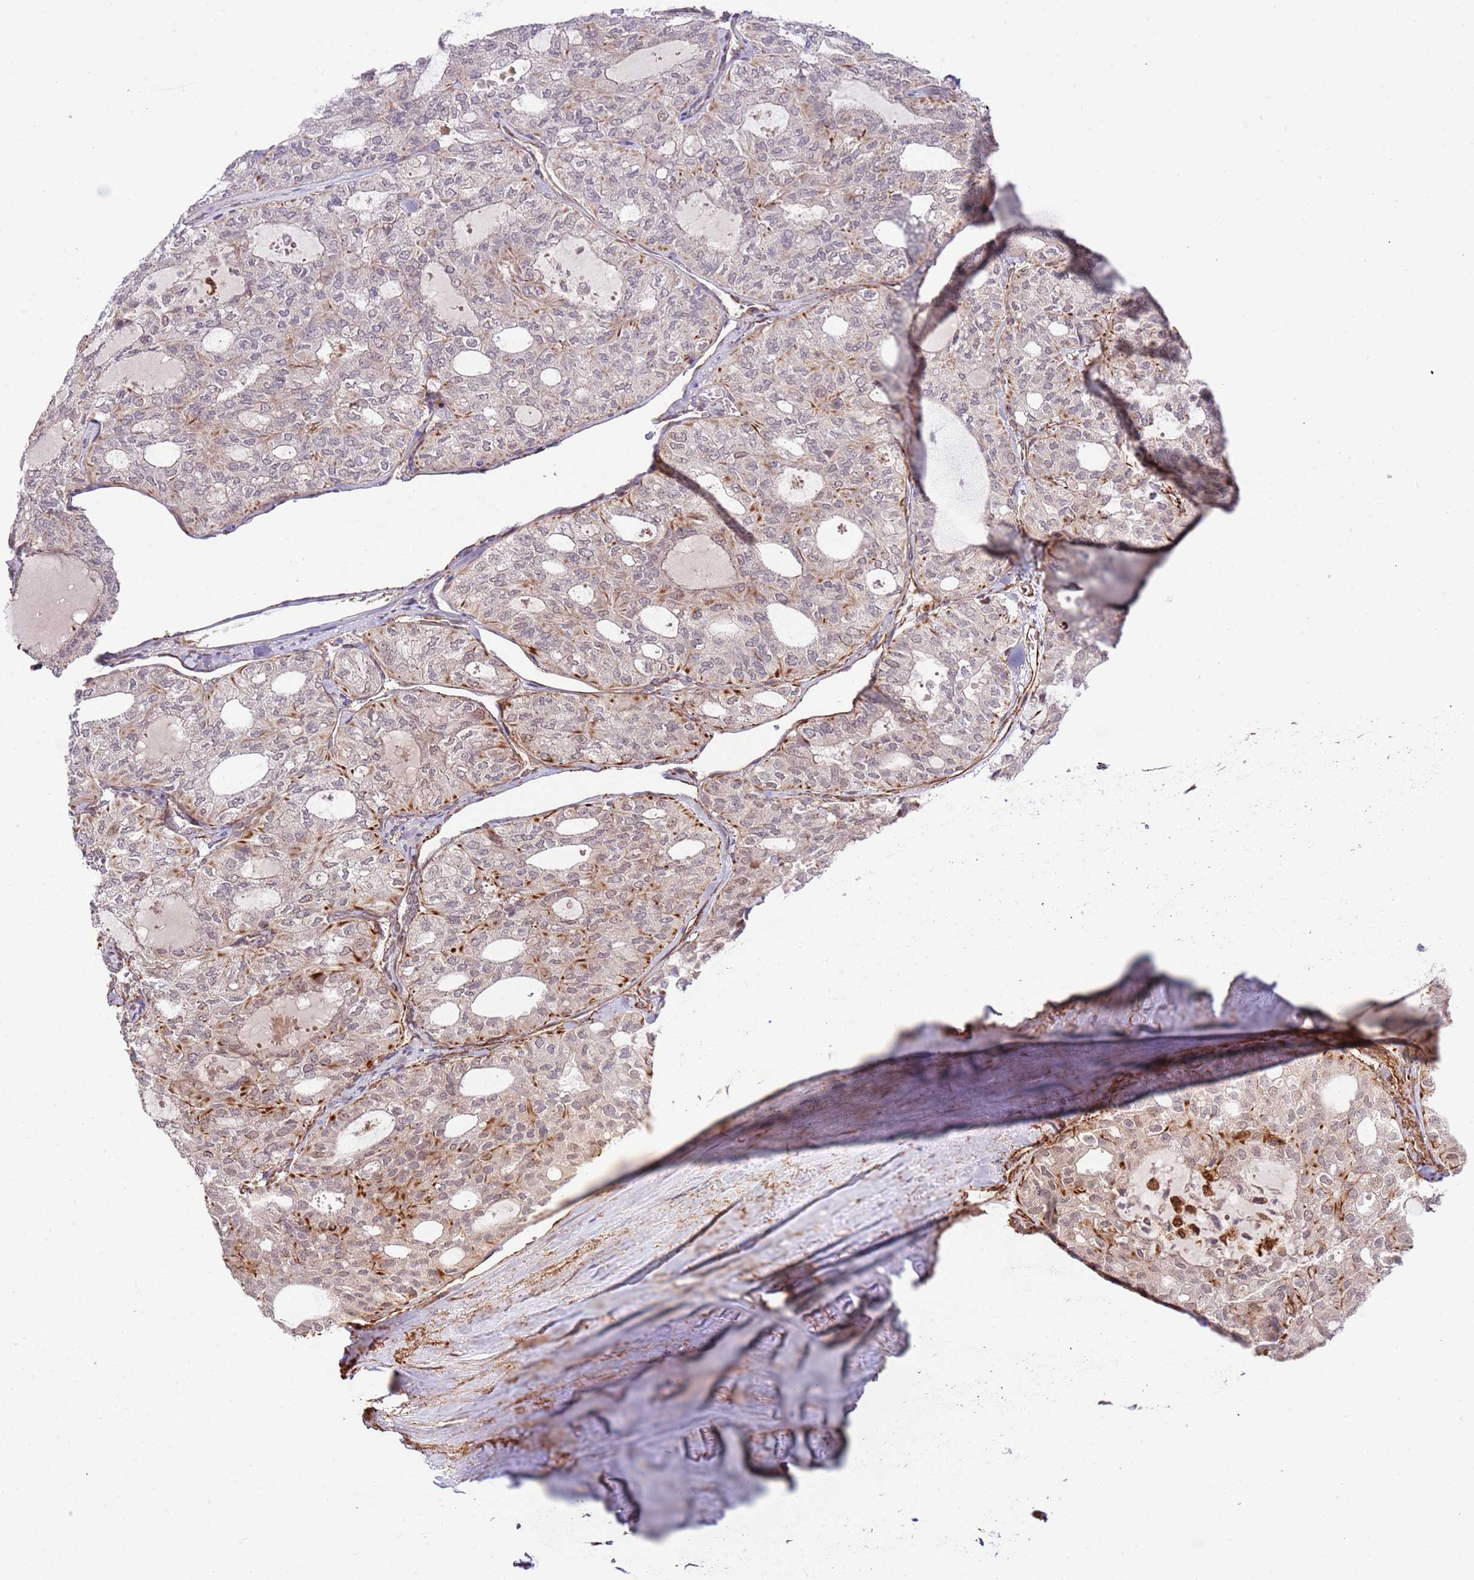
{"staining": {"intensity": "negative", "quantity": "none", "location": "none"}, "tissue": "thyroid cancer", "cell_type": "Tumor cells", "image_type": "cancer", "snomed": [{"axis": "morphology", "description": "Follicular adenoma carcinoma, NOS"}, {"axis": "topography", "description": "Thyroid gland"}], "caption": "This photomicrograph is of thyroid follicular adenoma carcinoma stained with IHC to label a protein in brown with the nuclei are counter-stained blue. There is no staining in tumor cells. (DAB immunohistochemistry (IHC) visualized using brightfield microscopy, high magnification).", "gene": "NEK3", "patient": {"sex": "male", "age": 75}}